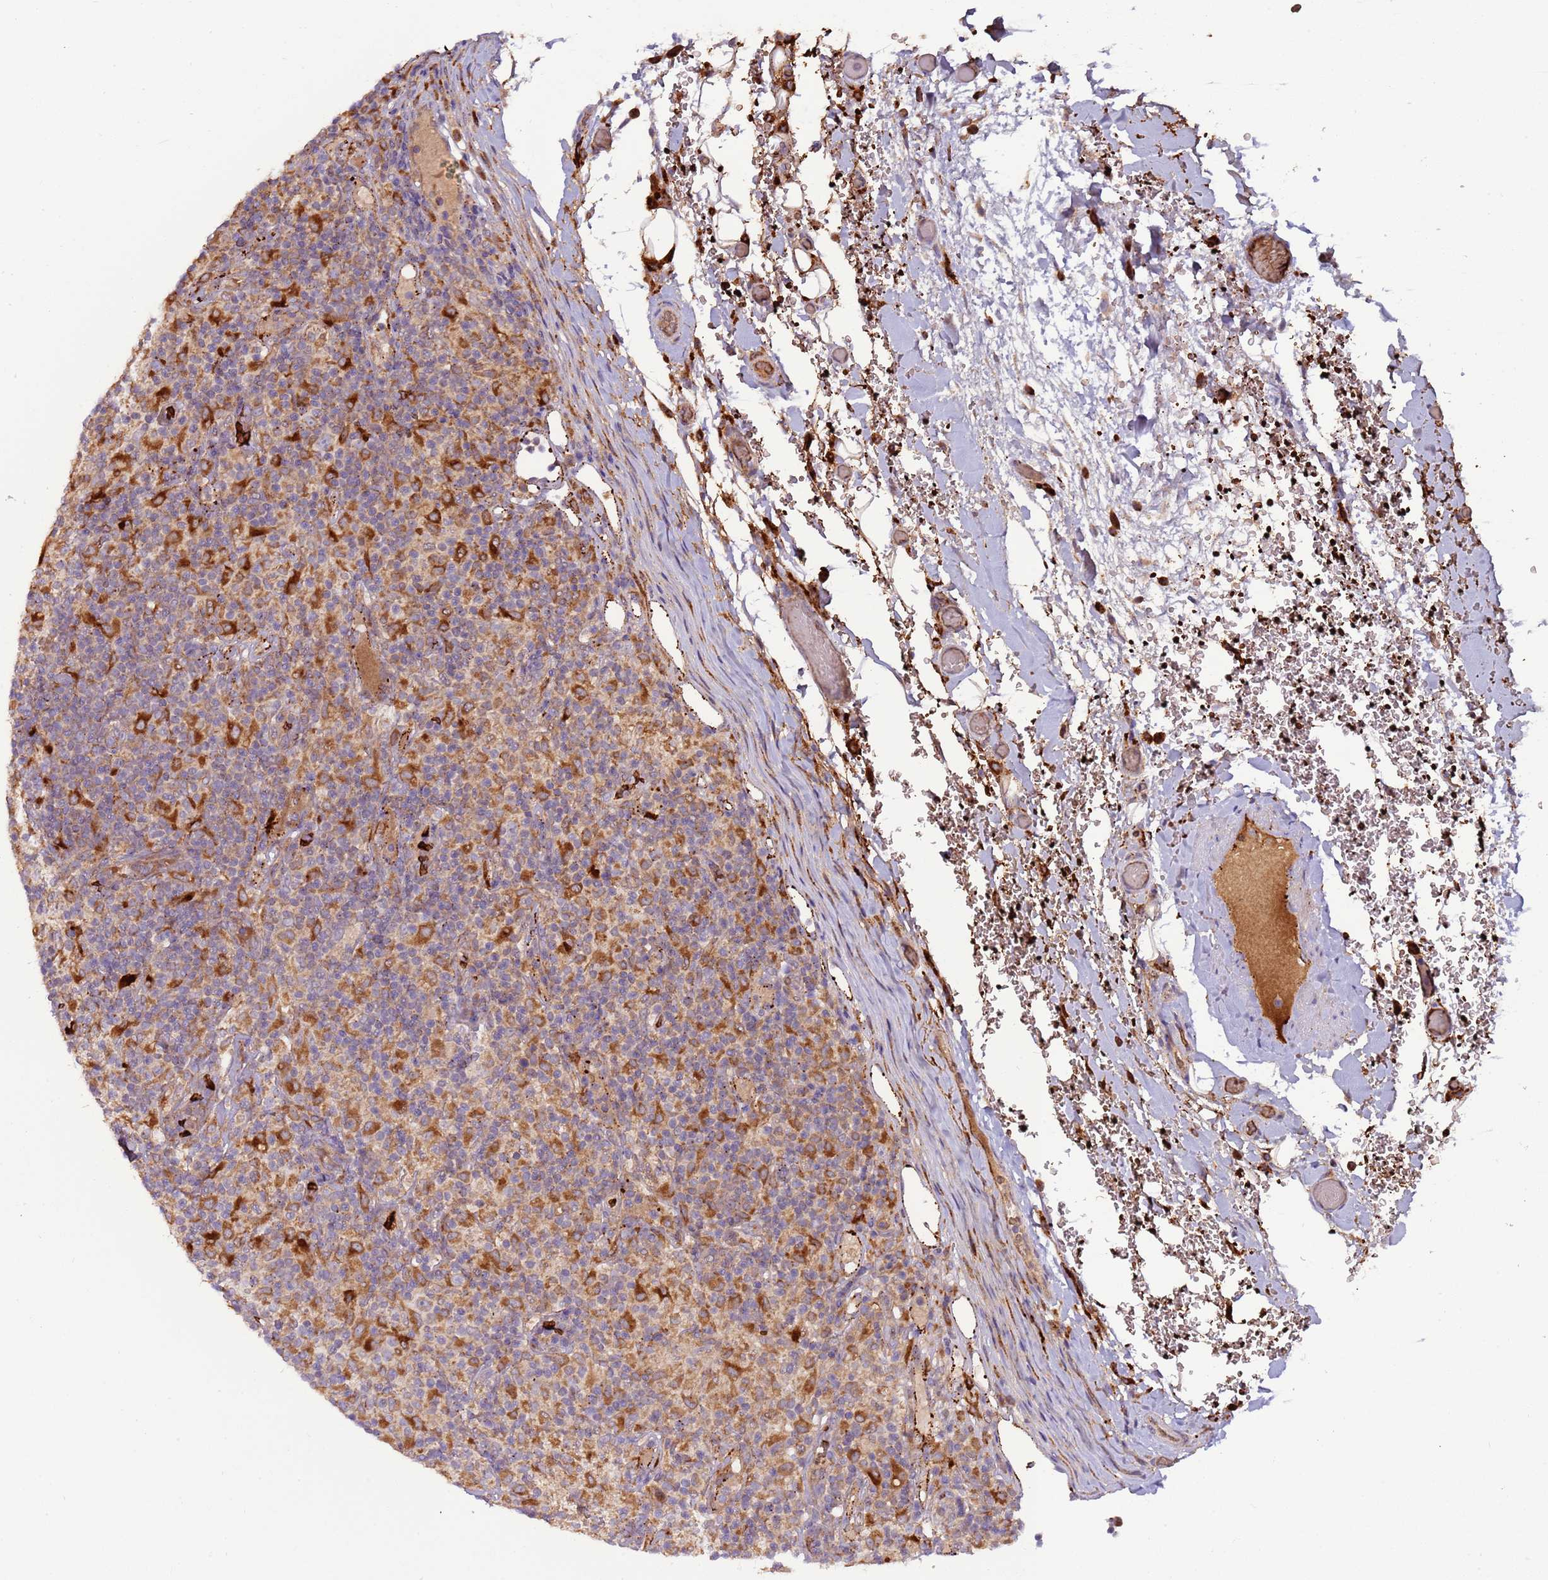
{"staining": {"intensity": "weak", "quantity": ">75%", "location": "cytoplasmic/membranous"}, "tissue": "lymphoma", "cell_type": "Tumor cells", "image_type": "cancer", "snomed": [{"axis": "morphology", "description": "Hodgkin's disease, NOS"}, {"axis": "topography", "description": "Lymph node"}], "caption": "Hodgkin's disease was stained to show a protein in brown. There is low levels of weak cytoplasmic/membranous expression in about >75% of tumor cells.", "gene": "VPS36", "patient": {"sex": "male", "age": 70}}